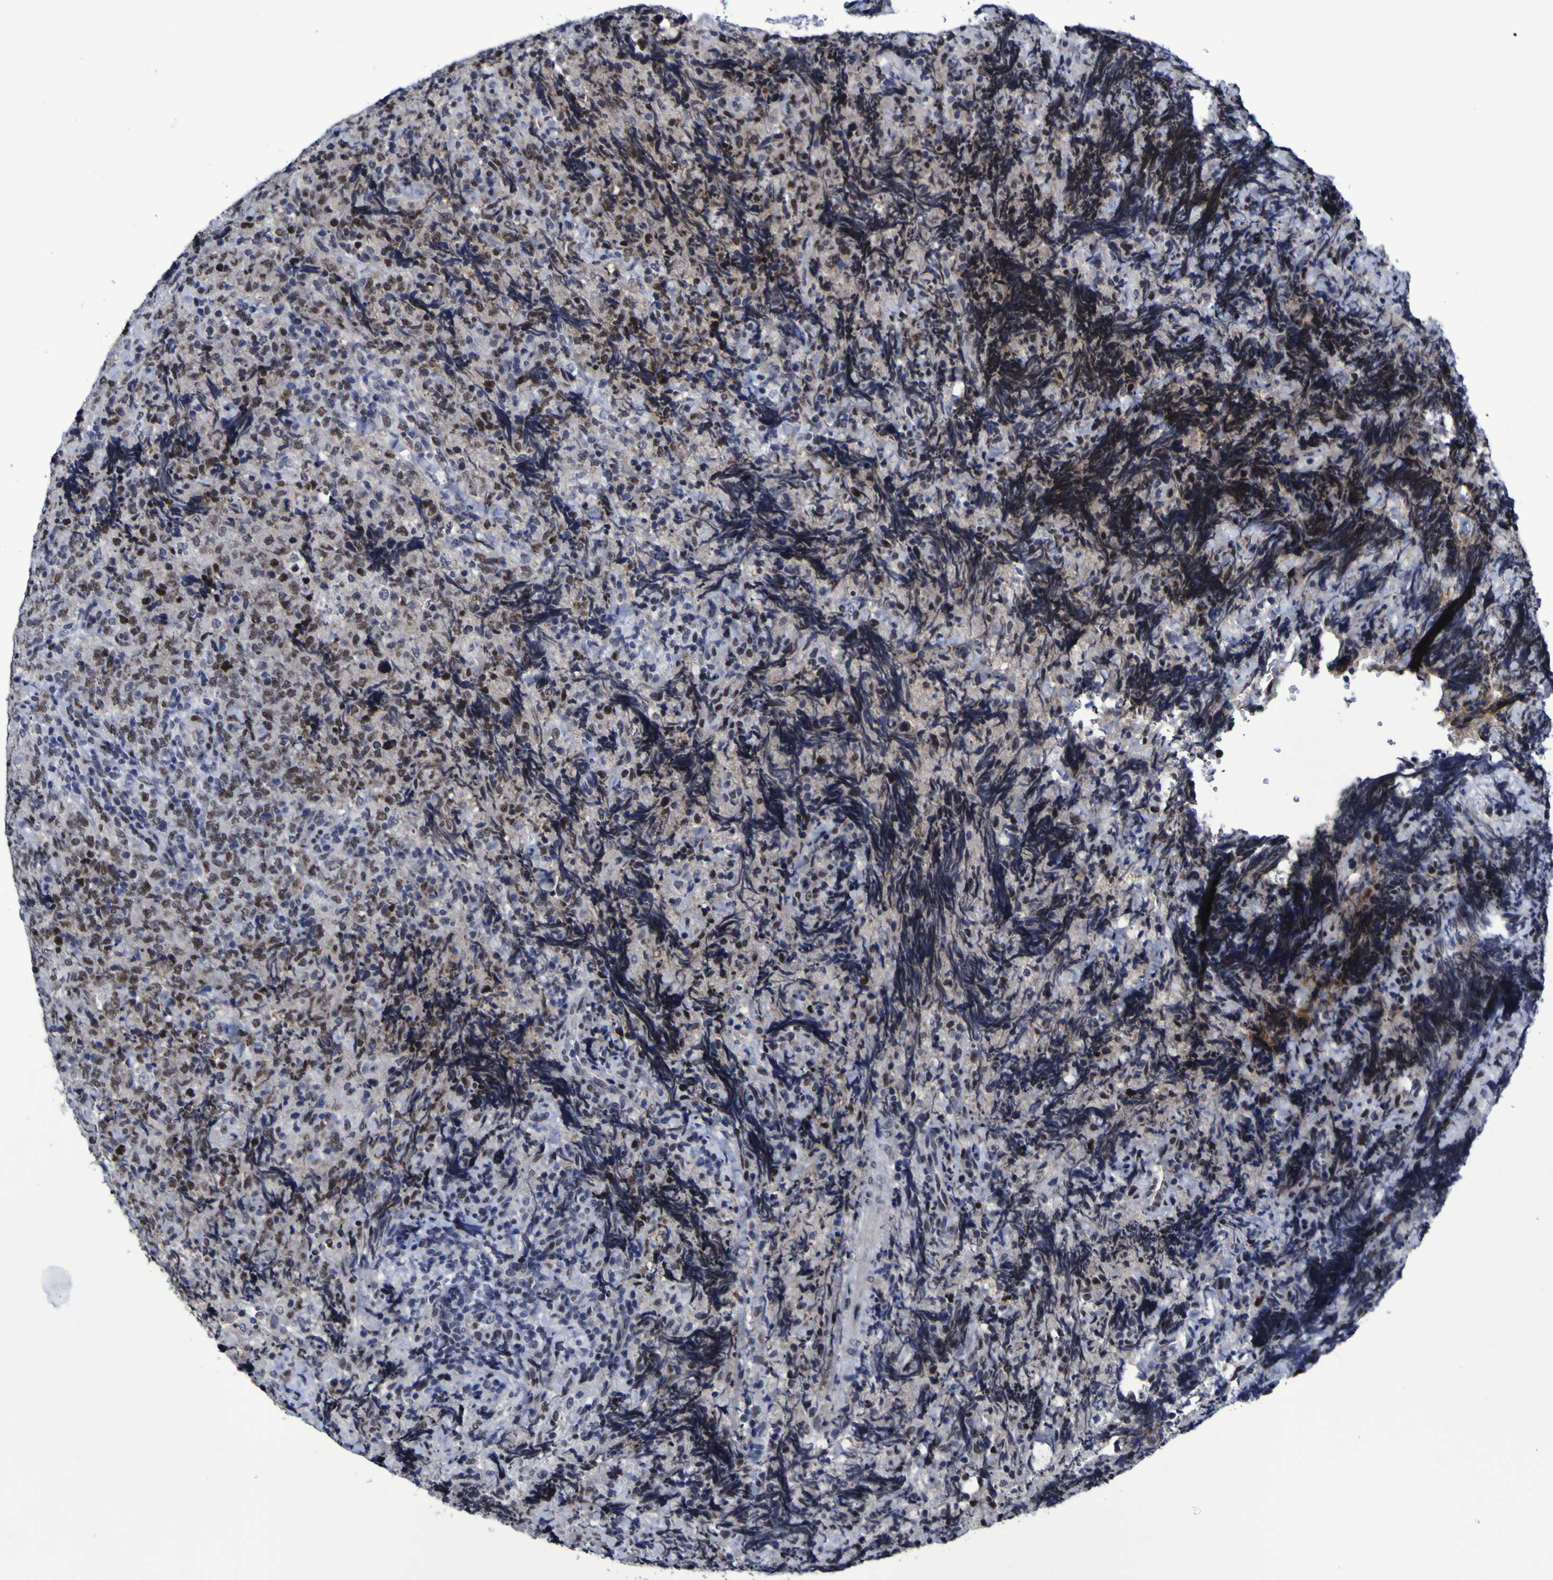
{"staining": {"intensity": "strong", "quantity": "25%-75%", "location": "cytoplasmic/membranous,nuclear"}, "tissue": "lymphoma", "cell_type": "Tumor cells", "image_type": "cancer", "snomed": [{"axis": "morphology", "description": "Malignant lymphoma, non-Hodgkin's type, High grade"}, {"axis": "topography", "description": "Tonsil"}], "caption": "A histopathology image of human lymphoma stained for a protein exhibits strong cytoplasmic/membranous and nuclear brown staining in tumor cells.", "gene": "MBD3", "patient": {"sex": "female", "age": 36}}